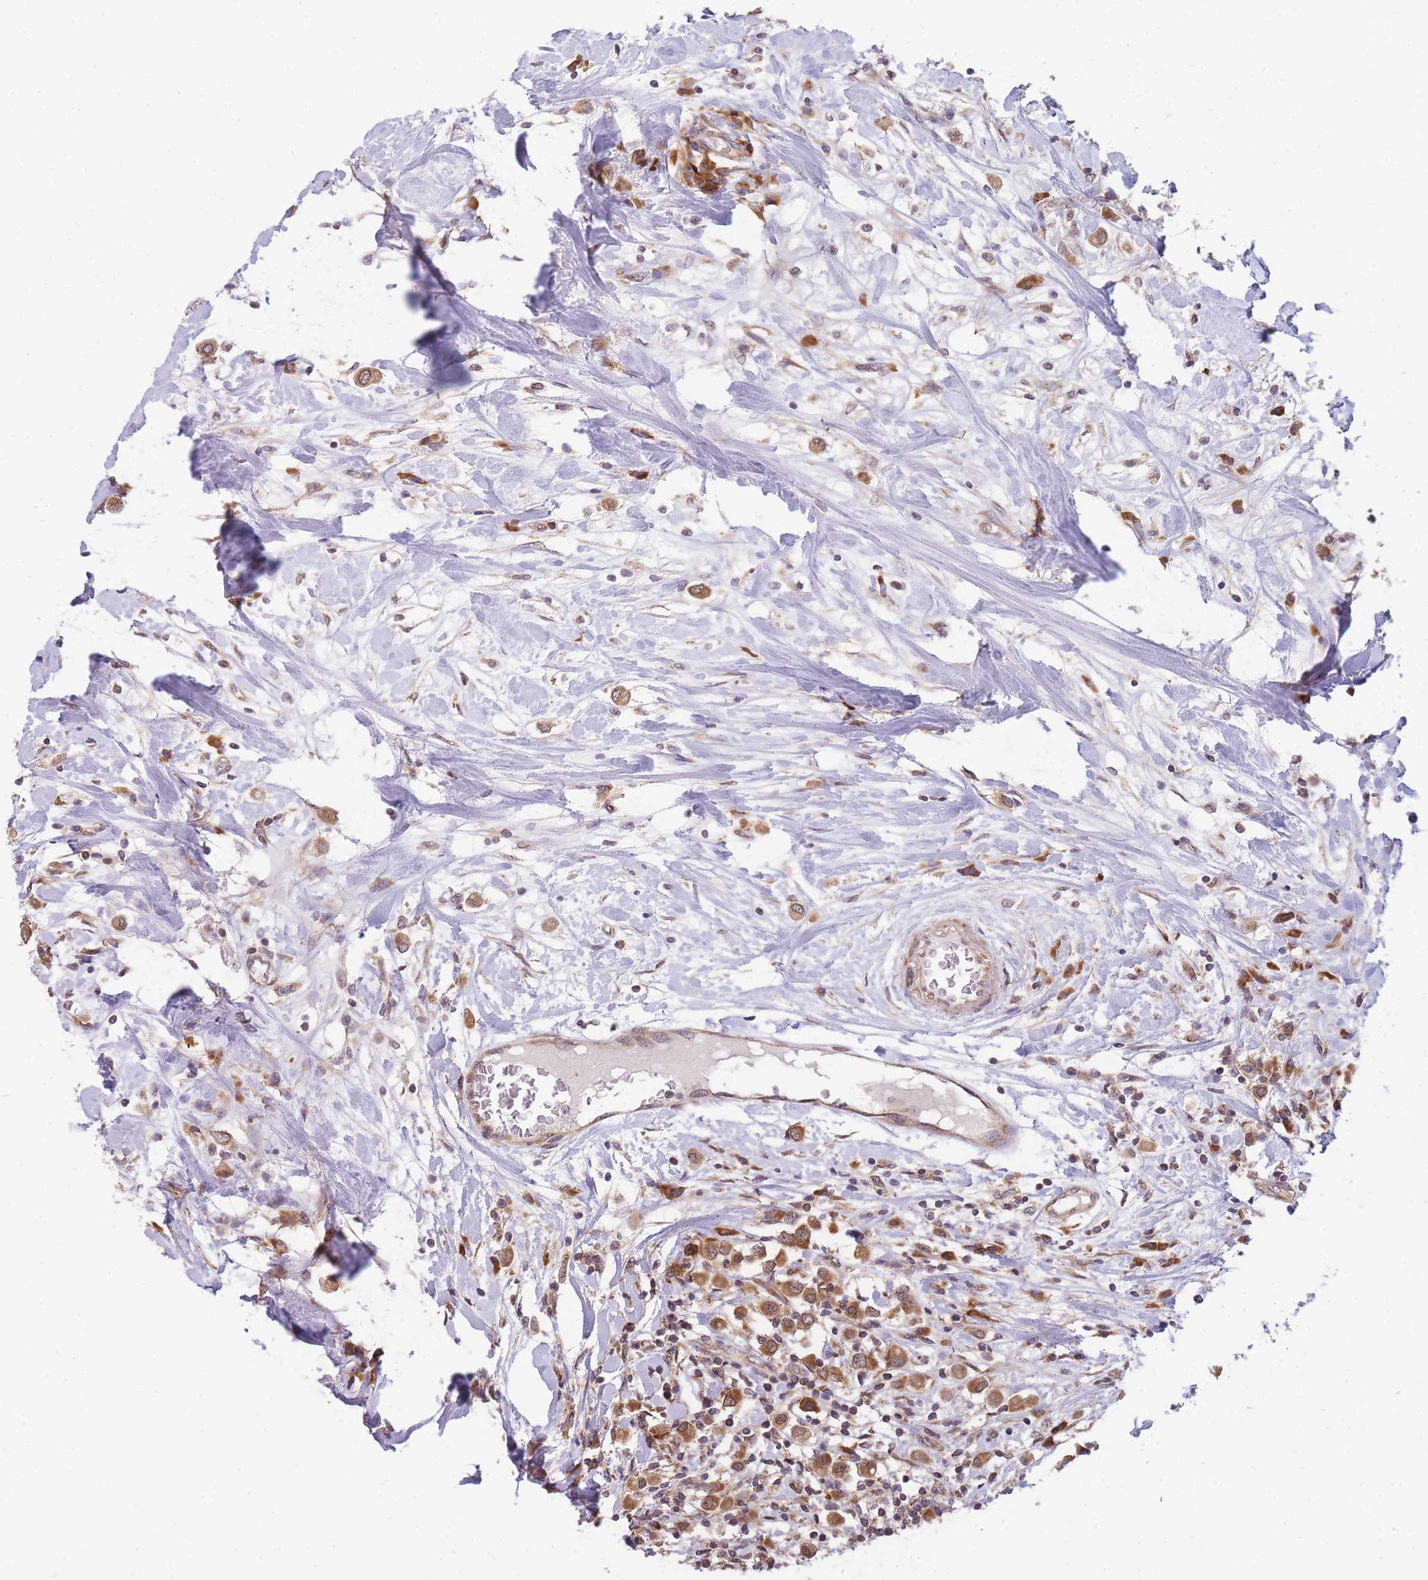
{"staining": {"intensity": "moderate", "quantity": ">75%", "location": "cytoplasmic/membranous"}, "tissue": "breast cancer", "cell_type": "Tumor cells", "image_type": "cancer", "snomed": [{"axis": "morphology", "description": "Duct carcinoma"}, {"axis": "topography", "description": "Breast"}], "caption": "Tumor cells show medium levels of moderate cytoplasmic/membranous positivity in approximately >75% of cells in breast cancer (invasive ductal carcinoma). Using DAB (brown) and hematoxylin (blue) stains, captured at high magnification using brightfield microscopy.", "gene": "MRPL23", "patient": {"sex": "female", "age": 61}}